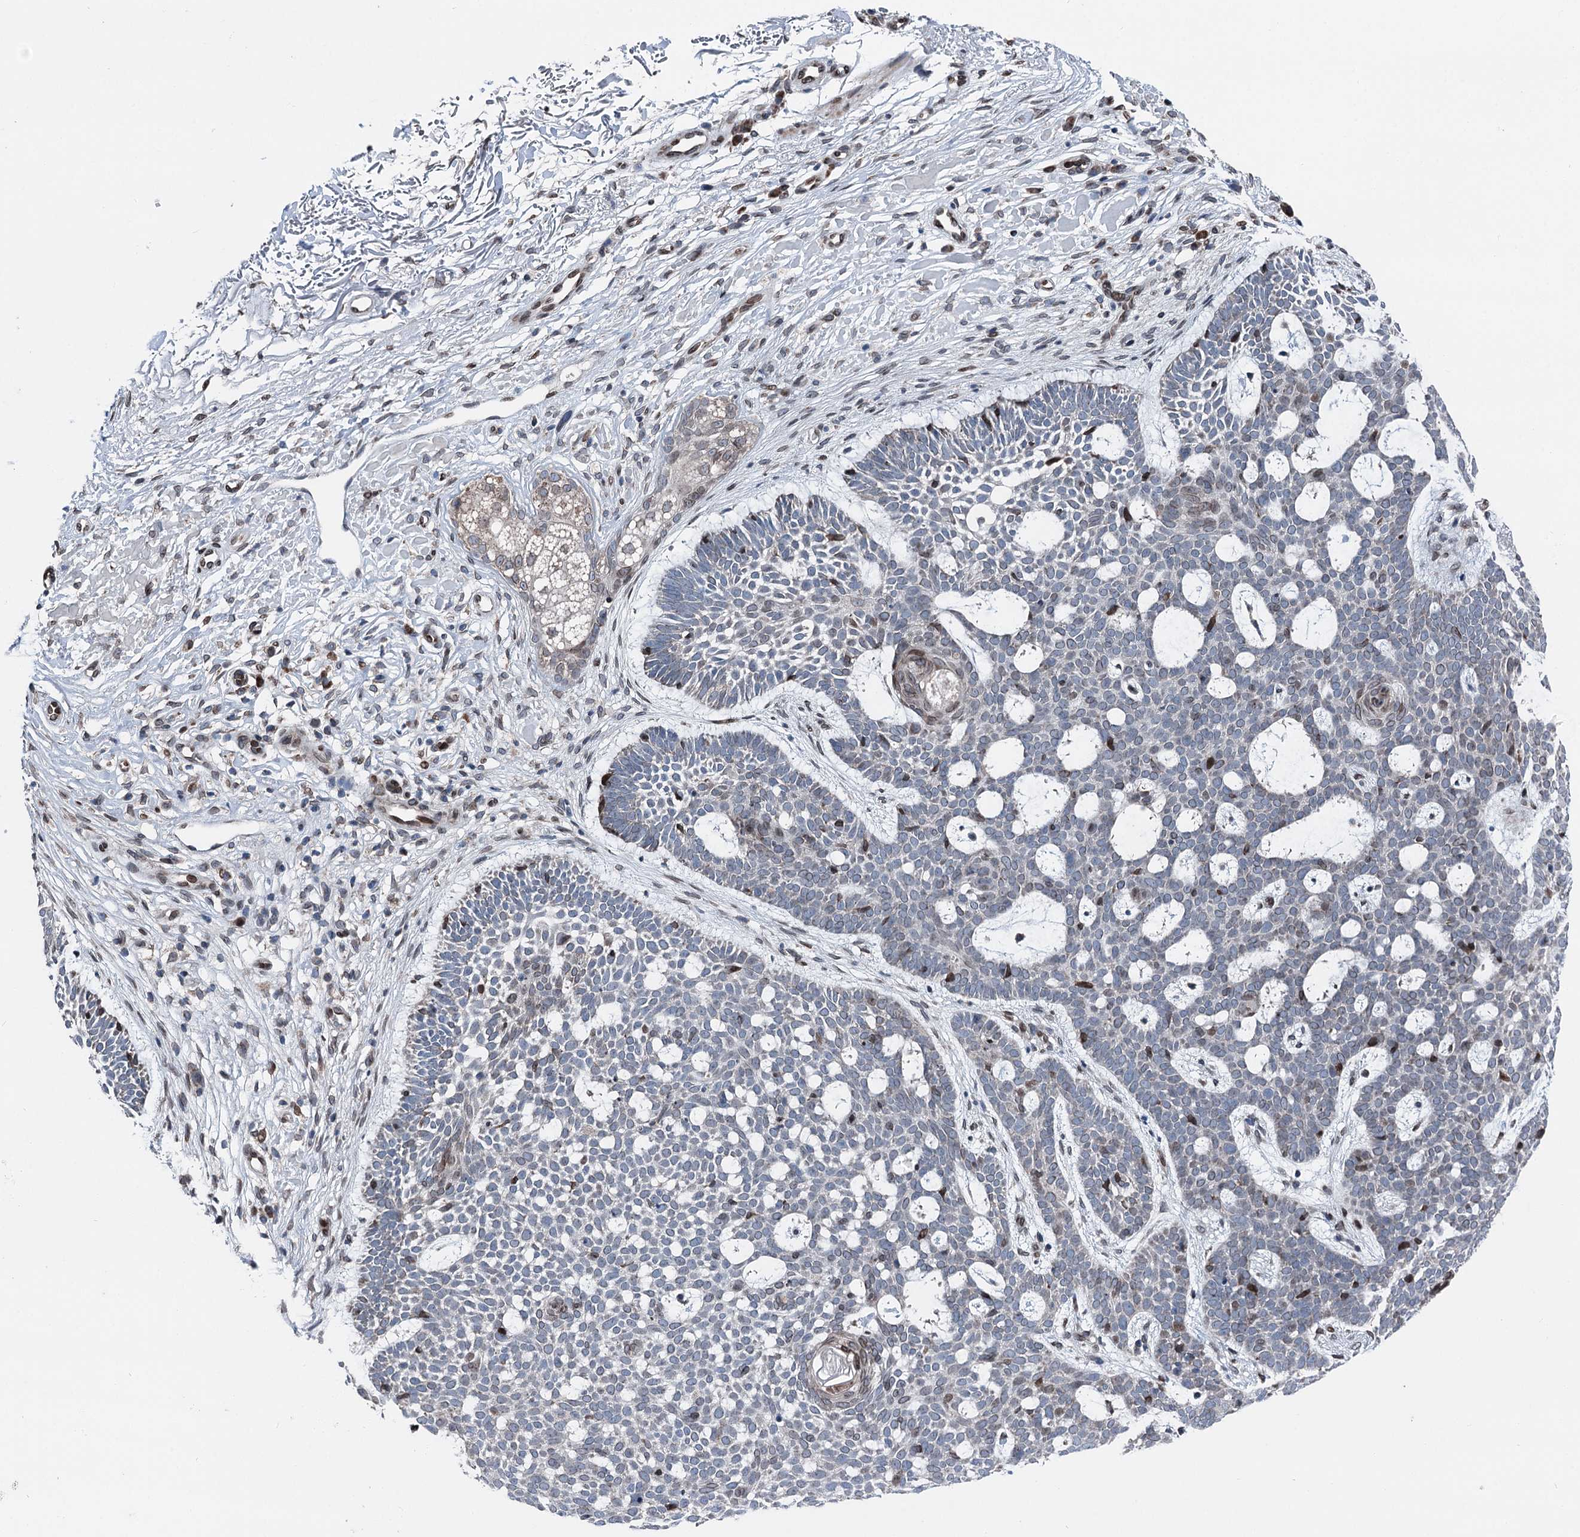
{"staining": {"intensity": "negative", "quantity": "none", "location": "none"}, "tissue": "skin cancer", "cell_type": "Tumor cells", "image_type": "cancer", "snomed": [{"axis": "morphology", "description": "Basal cell carcinoma"}, {"axis": "topography", "description": "Skin"}], "caption": "Basal cell carcinoma (skin) was stained to show a protein in brown. There is no significant expression in tumor cells.", "gene": "MRPL14", "patient": {"sex": "male", "age": 85}}